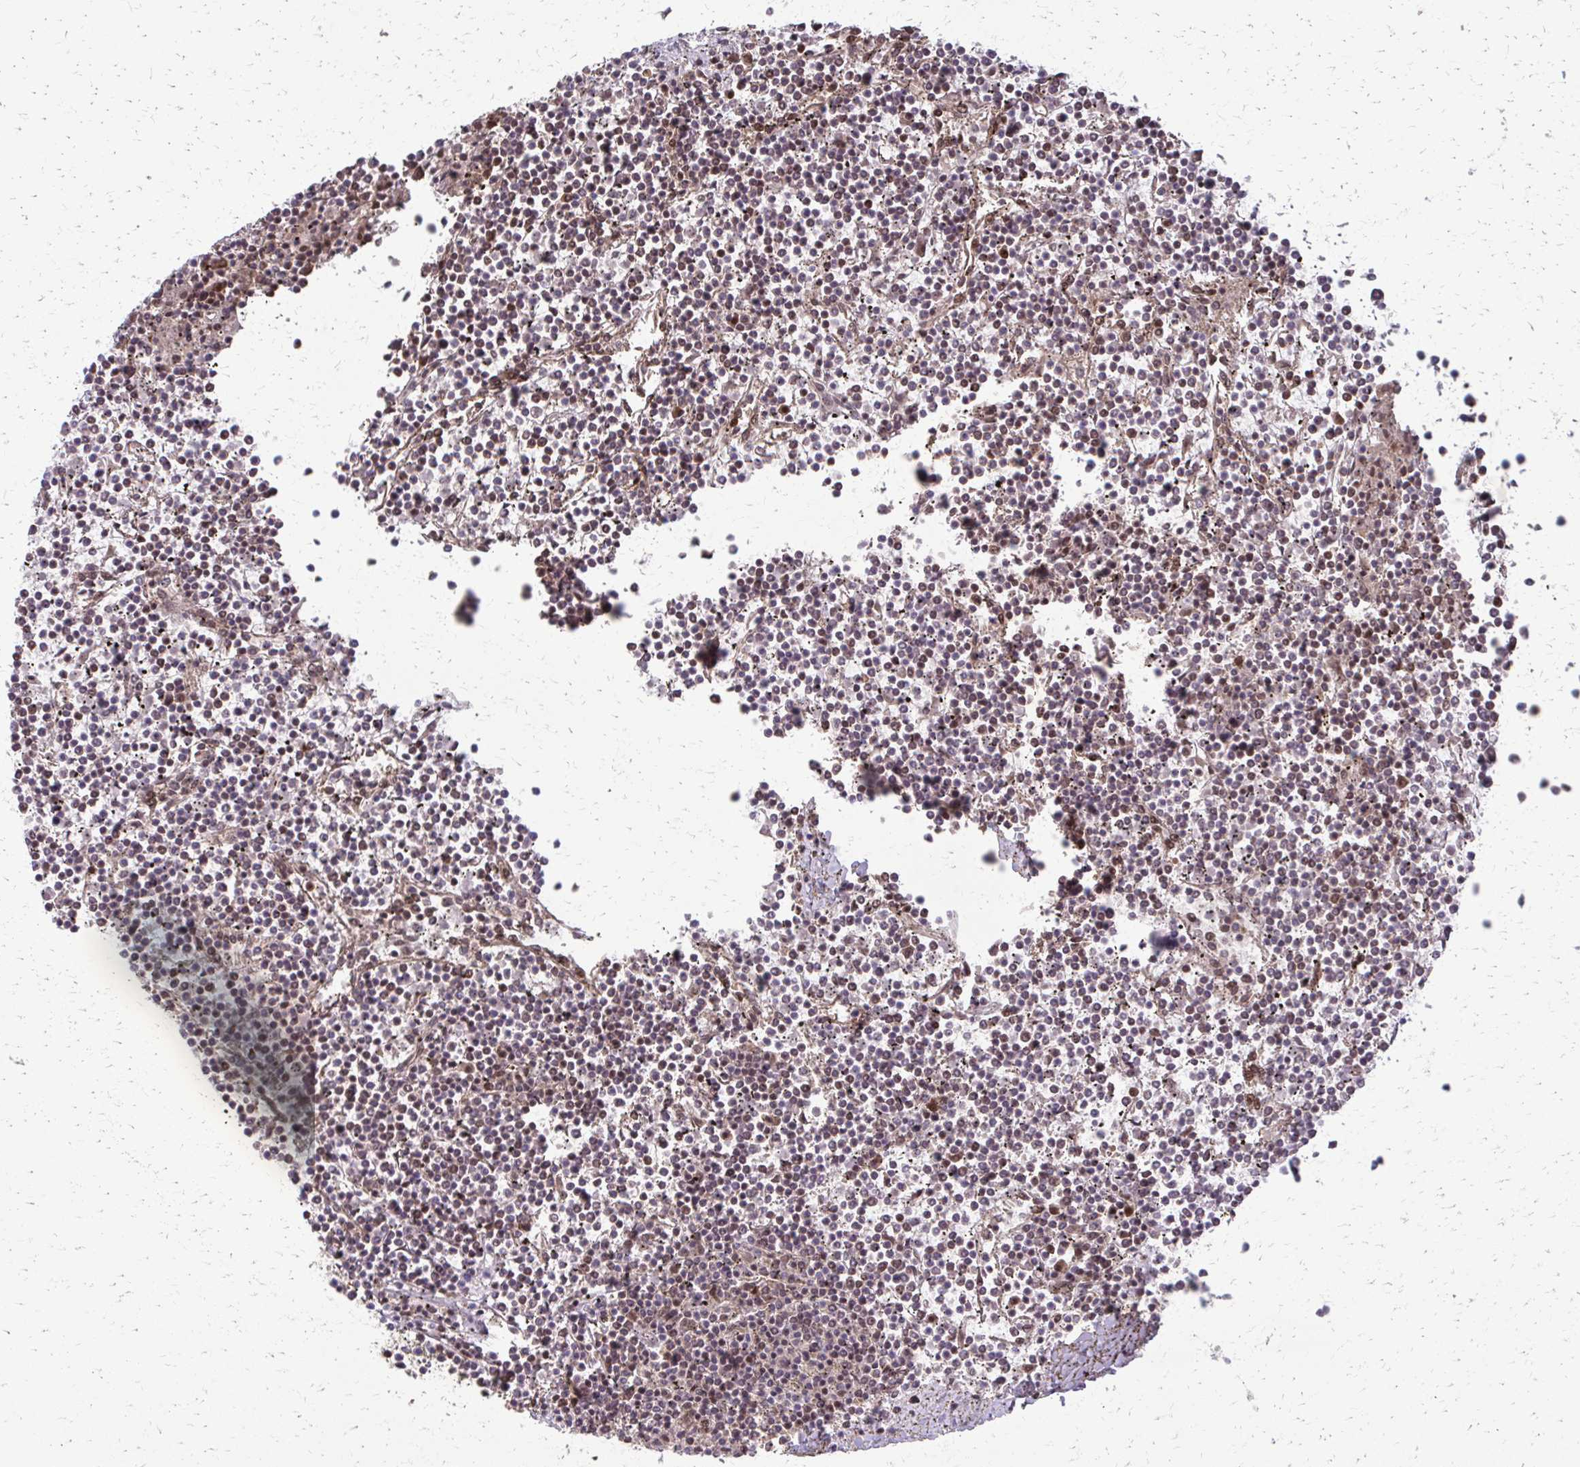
{"staining": {"intensity": "moderate", "quantity": "25%-75%", "location": "nuclear"}, "tissue": "lymphoma", "cell_type": "Tumor cells", "image_type": "cancer", "snomed": [{"axis": "morphology", "description": "Malignant lymphoma, non-Hodgkin's type, Low grade"}, {"axis": "topography", "description": "Spleen"}], "caption": "This is a histology image of immunohistochemistry (IHC) staining of lymphoma, which shows moderate positivity in the nuclear of tumor cells.", "gene": "SS18", "patient": {"sex": "female", "age": 19}}